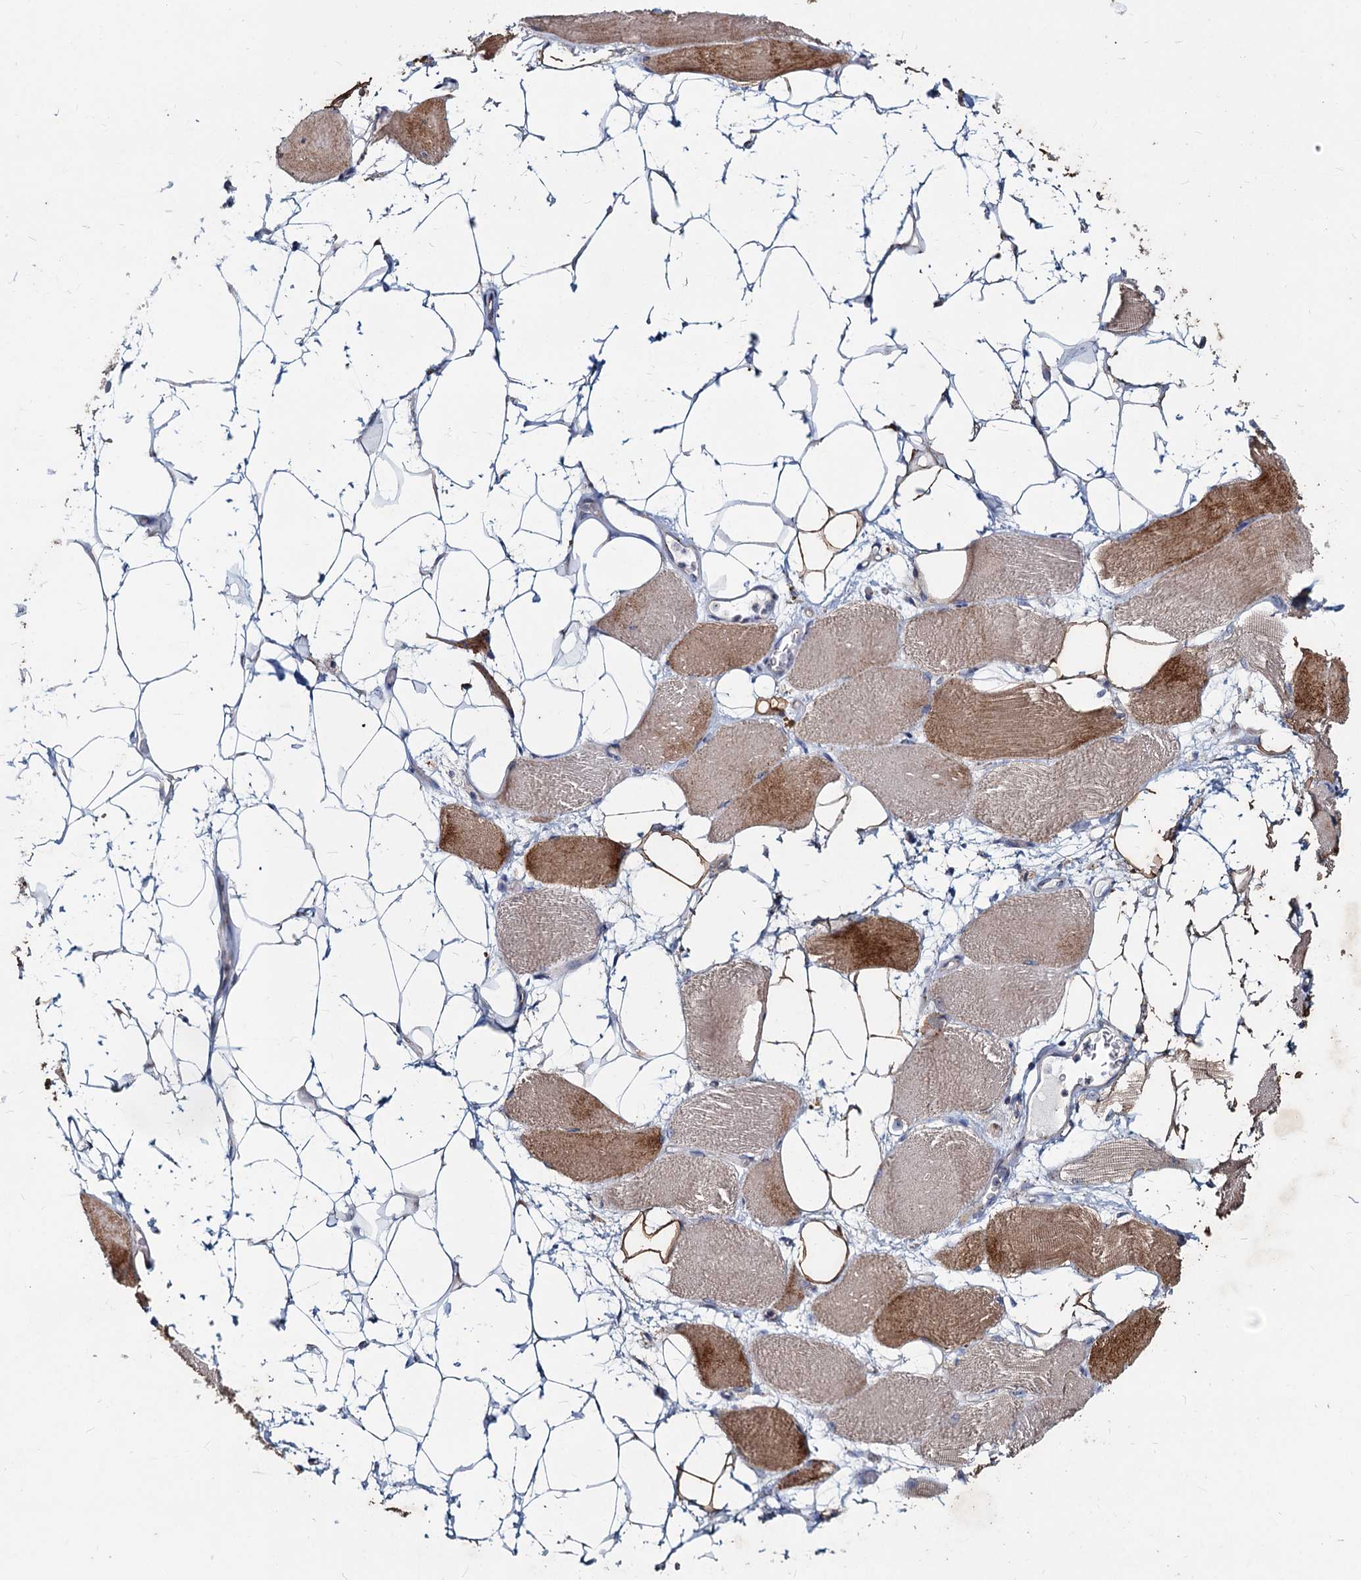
{"staining": {"intensity": "moderate", "quantity": ">75%", "location": "cytoplasmic/membranous"}, "tissue": "skeletal muscle", "cell_type": "Myocytes", "image_type": "normal", "snomed": [{"axis": "morphology", "description": "Normal tissue, NOS"}, {"axis": "topography", "description": "Skeletal muscle"}, {"axis": "topography", "description": "Parathyroid gland"}], "caption": "Immunohistochemistry histopathology image of benign skeletal muscle stained for a protein (brown), which demonstrates medium levels of moderate cytoplasmic/membranous positivity in approximately >75% of myocytes.", "gene": "AGBL4", "patient": {"sex": "female", "age": 37}}